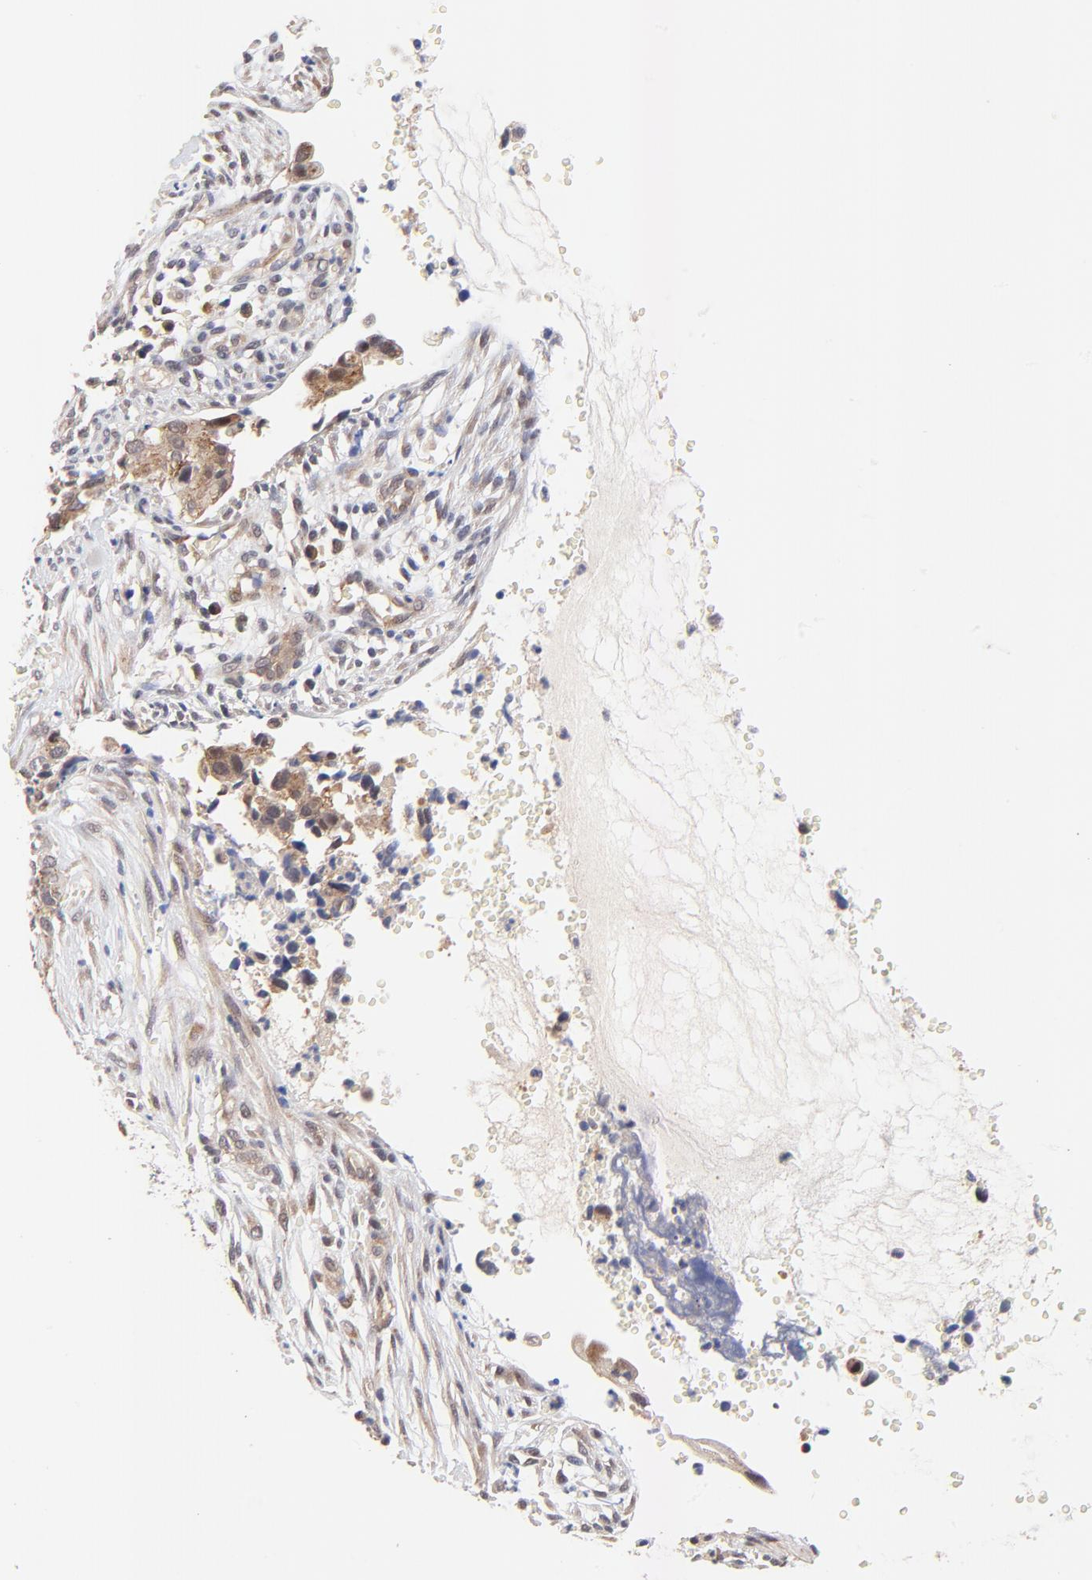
{"staining": {"intensity": "moderate", "quantity": ">75%", "location": "cytoplasmic/membranous,nuclear"}, "tissue": "cervical cancer", "cell_type": "Tumor cells", "image_type": "cancer", "snomed": [{"axis": "morphology", "description": "Normal tissue, NOS"}, {"axis": "morphology", "description": "Squamous cell carcinoma, NOS"}, {"axis": "topography", "description": "Cervix"}], "caption": "Immunohistochemical staining of human cervical cancer reveals medium levels of moderate cytoplasmic/membranous and nuclear staining in about >75% of tumor cells.", "gene": "TXNL1", "patient": {"sex": "female", "age": 45}}